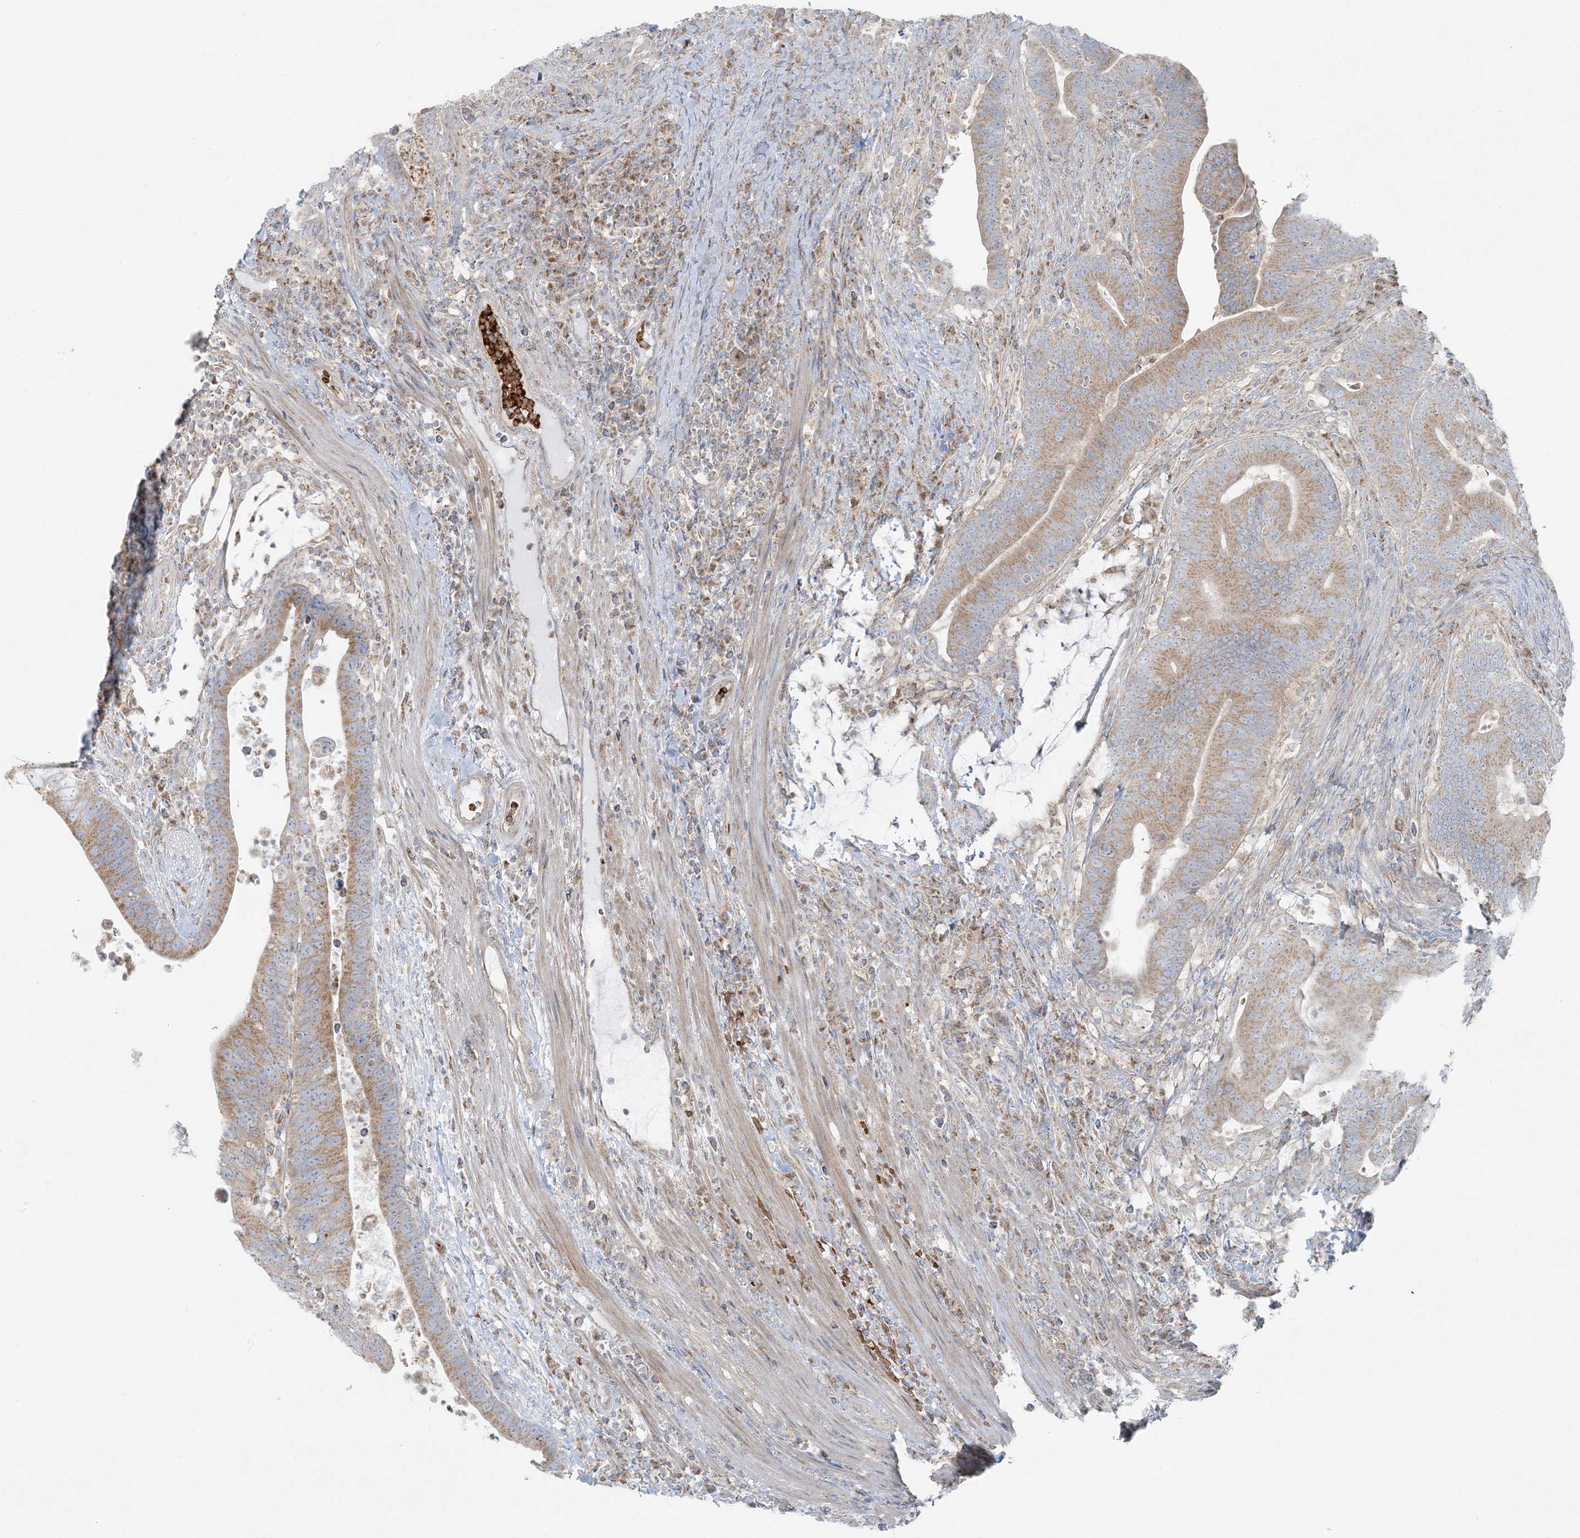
{"staining": {"intensity": "weak", "quantity": ">75%", "location": "cytoplasmic/membranous"}, "tissue": "colorectal cancer", "cell_type": "Tumor cells", "image_type": "cancer", "snomed": [{"axis": "morphology", "description": "Adenocarcinoma, NOS"}, {"axis": "topography", "description": "Colon"}], "caption": "Immunohistochemistry (IHC) of colorectal adenocarcinoma reveals low levels of weak cytoplasmic/membranous positivity in about >75% of tumor cells.", "gene": "PIK3R4", "patient": {"sex": "female", "age": 66}}